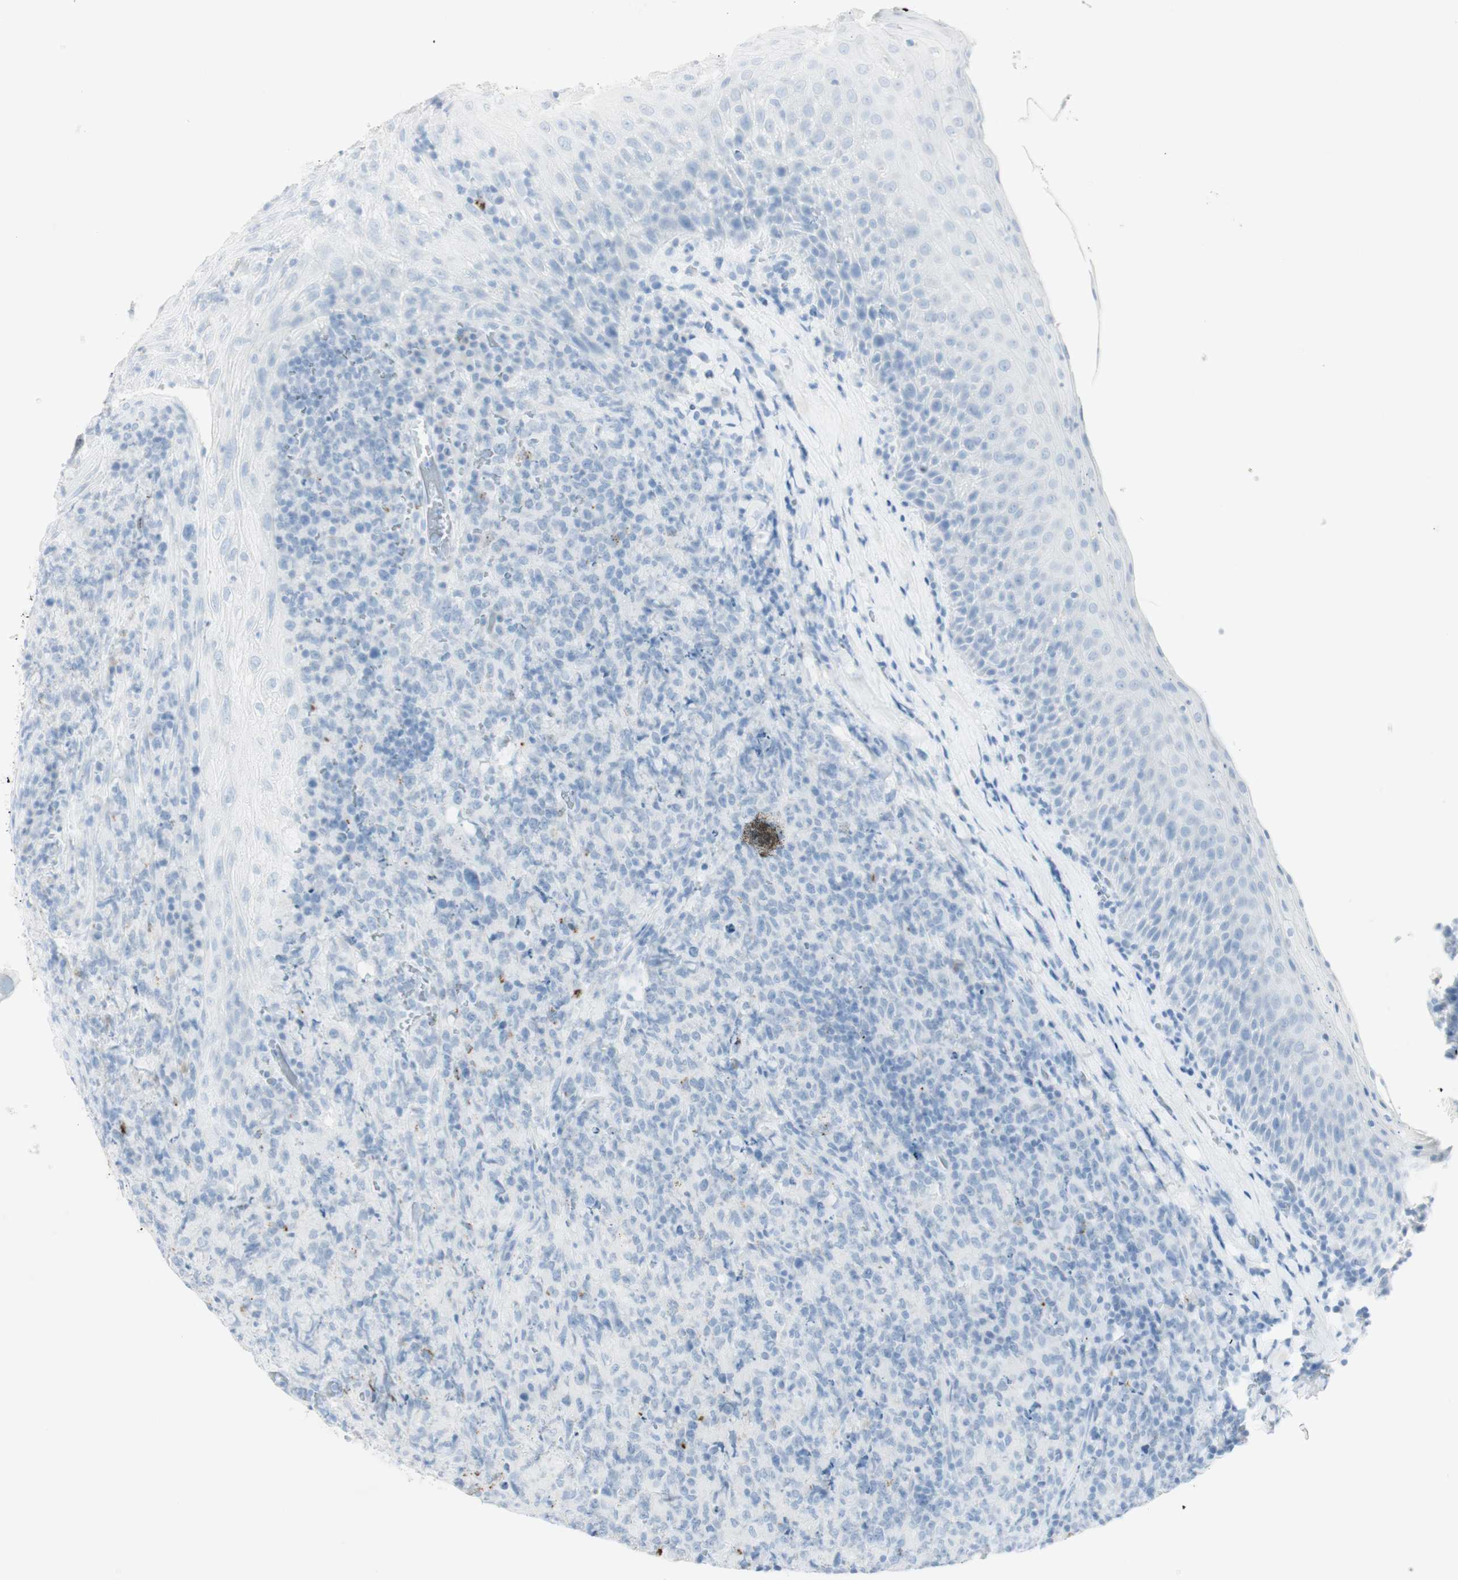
{"staining": {"intensity": "negative", "quantity": "none", "location": "none"}, "tissue": "lymphoma", "cell_type": "Tumor cells", "image_type": "cancer", "snomed": [{"axis": "morphology", "description": "Malignant lymphoma, non-Hodgkin's type, High grade"}, {"axis": "topography", "description": "Tonsil"}], "caption": "Immunohistochemistry micrograph of human lymphoma stained for a protein (brown), which shows no staining in tumor cells.", "gene": "NAPSA", "patient": {"sex": "female", "age": 36}}